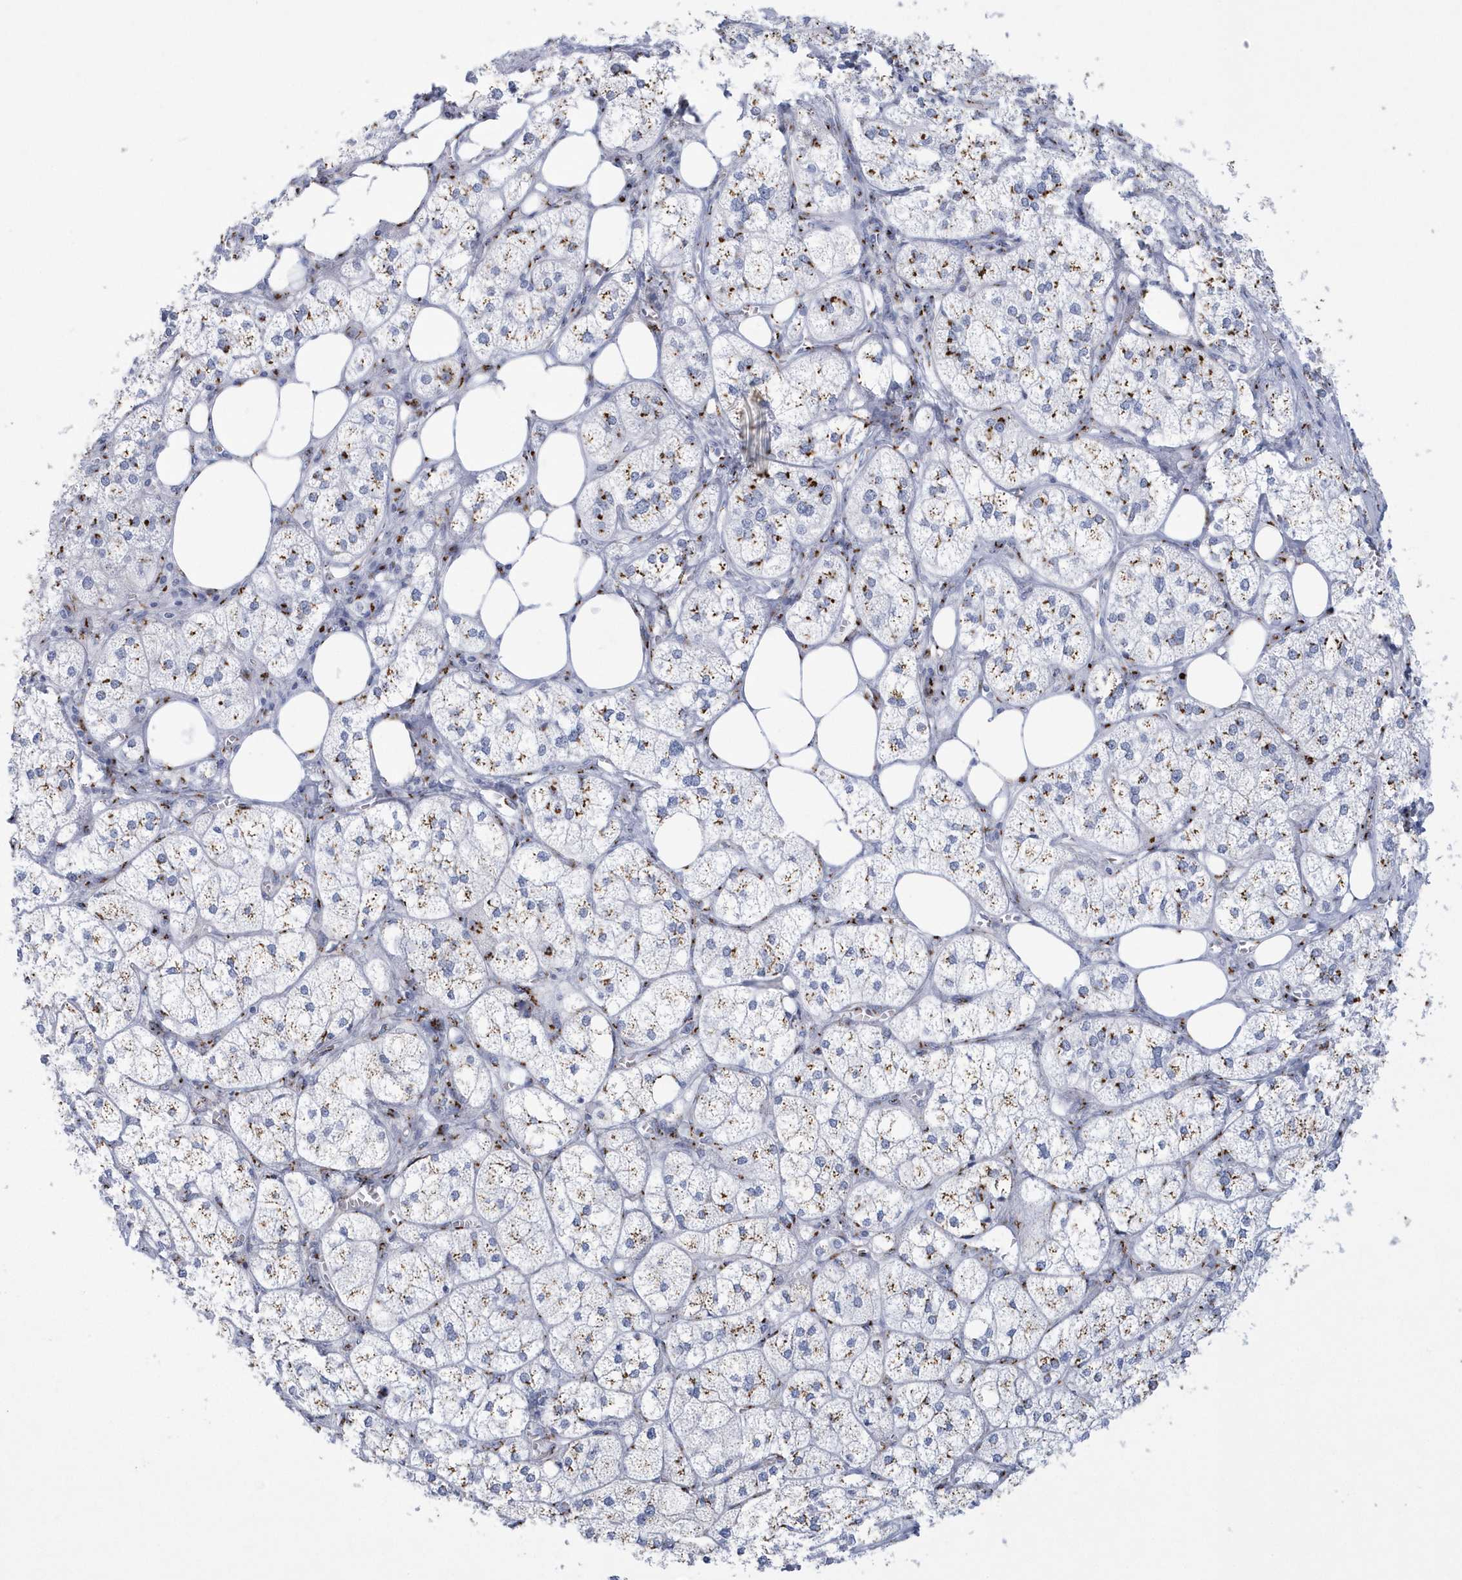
{"staining": {"intensity": "moderate", "quantity": ">75%", "location": "cytoplasmic/membranous"}, "tissue": "adrenal gland", "cell_type": "Glandular cells", "image_type": "normal", "snomed": [{"axis": "morphology", "description": "Normal tissue, NOS"}, {"axis": "topography", "description": "Adrenal gland"}], "caption": "Protein staining of benign adrenal gland displays moderate cytoplasmic/membranous staining in approximately >75% of glandular cells. (IHC, brightfield microscopy, high magnification).", "gene": "SLX9", "patient": {"sex": "female", "age": 61}}